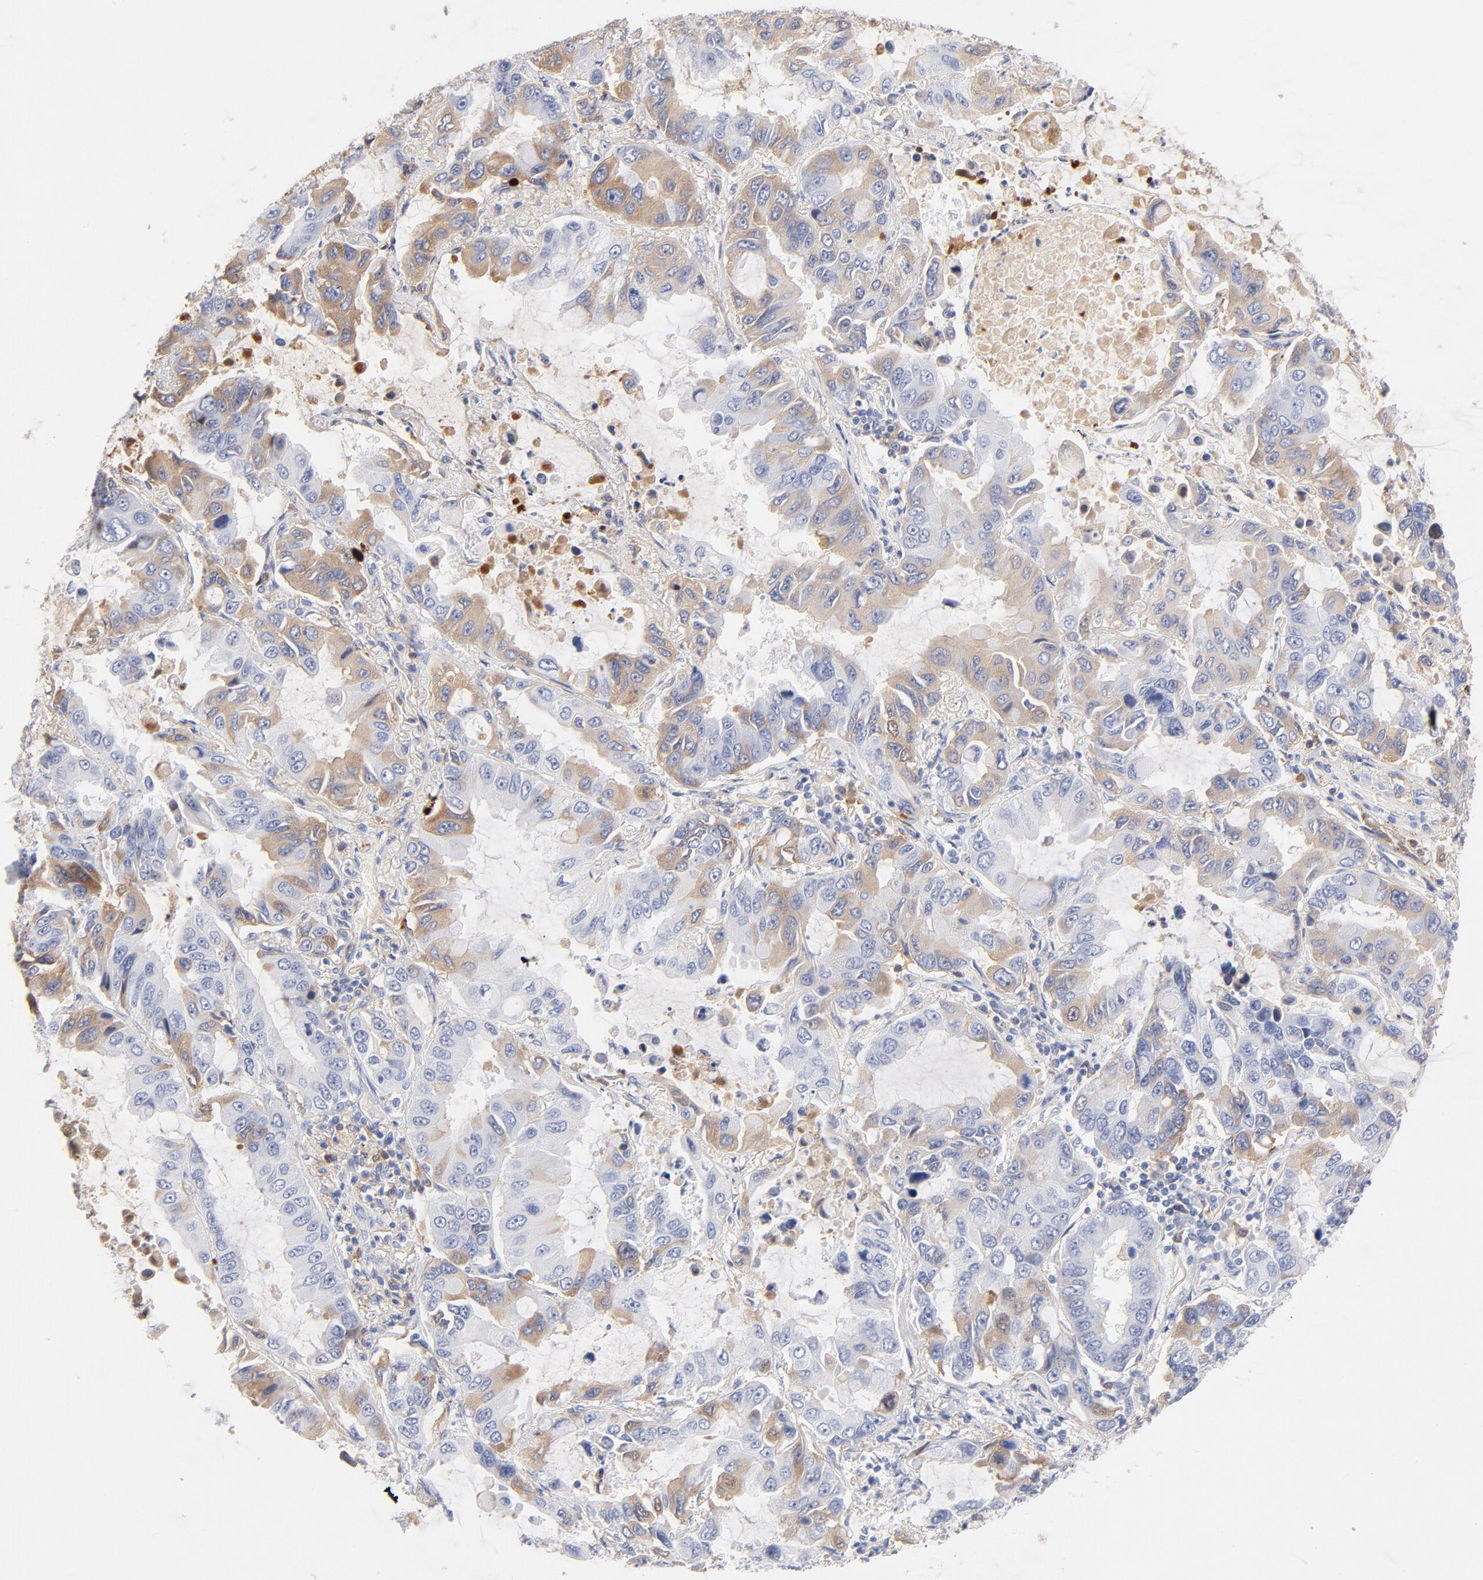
{"staining": {"intensity": "weak", "quantity": "<25%", "location": "cytoplasmic/membranous"}, "tissue": "lung cancer", "cell_type": "Tumor cells", "image_type": "cancer", "snomed": [{"axis": "morphology", "description": "Adenocarcinoma, NOS"}, {"axis": "topography", "description": "Lung"}], "caption": "Histopathology image shows no protein staining in tumor cells of lung cancer (adenocarcinoma) tissue.", "gene": "C3", "patient": {"sex": "male", "age": 64}}